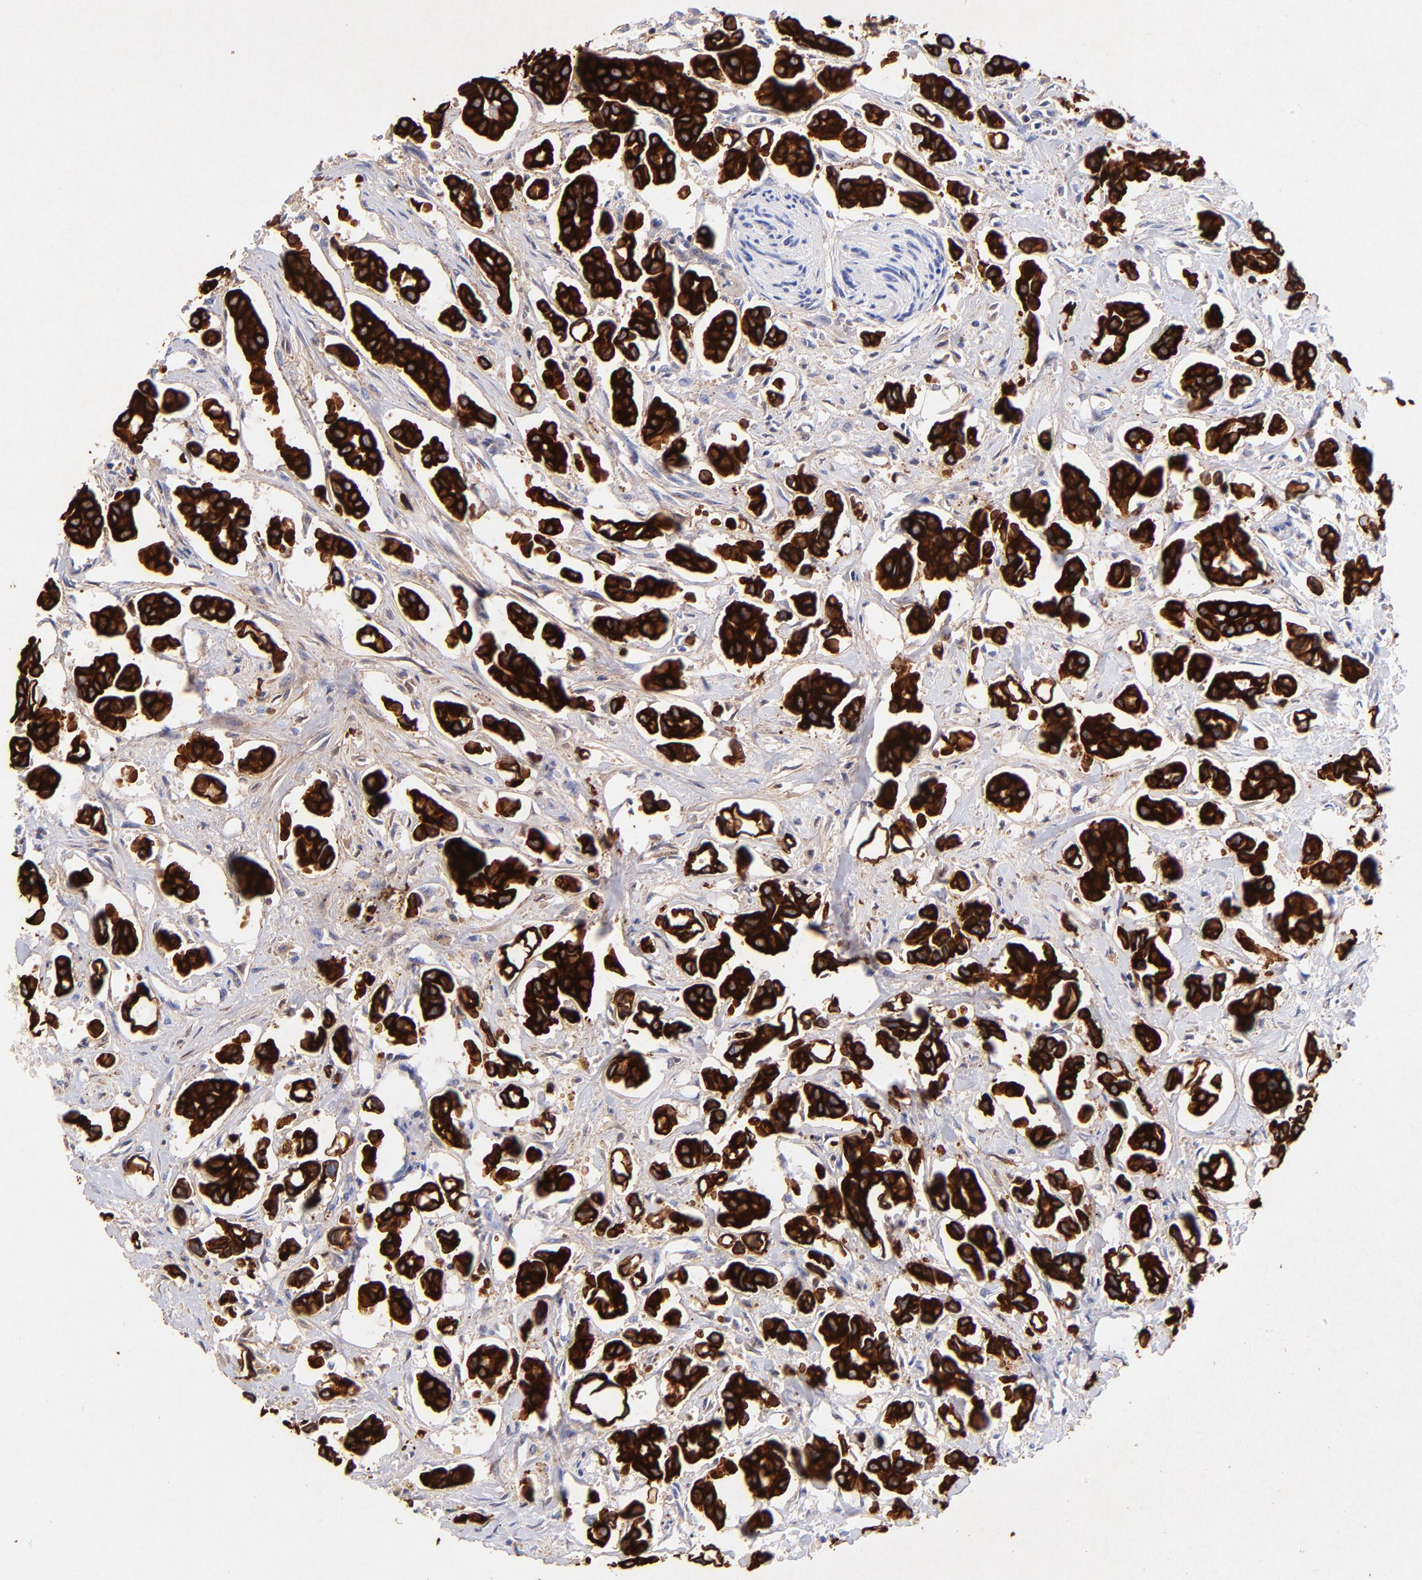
{"staining": {"intensity": "strong", "quantity": ">75%", "location": "cytoplasmic/membranous"}, "tissue": "urothelial cancer", "cell_type": "Tumor cells", "image_type": "cancer", "snomed": [{"axis": "morphology", "description": "Urothelial carcinoma, High grade"}, {"axis": "topography", "description": "Urinary bladder"}], "caption": "Strong cytoplasmic/membranous staining is identified in approximately >75% of tumor cells in urothelial cancer.", "gene": "KRT19", "patient": {"sex": "male", "age": 66}}